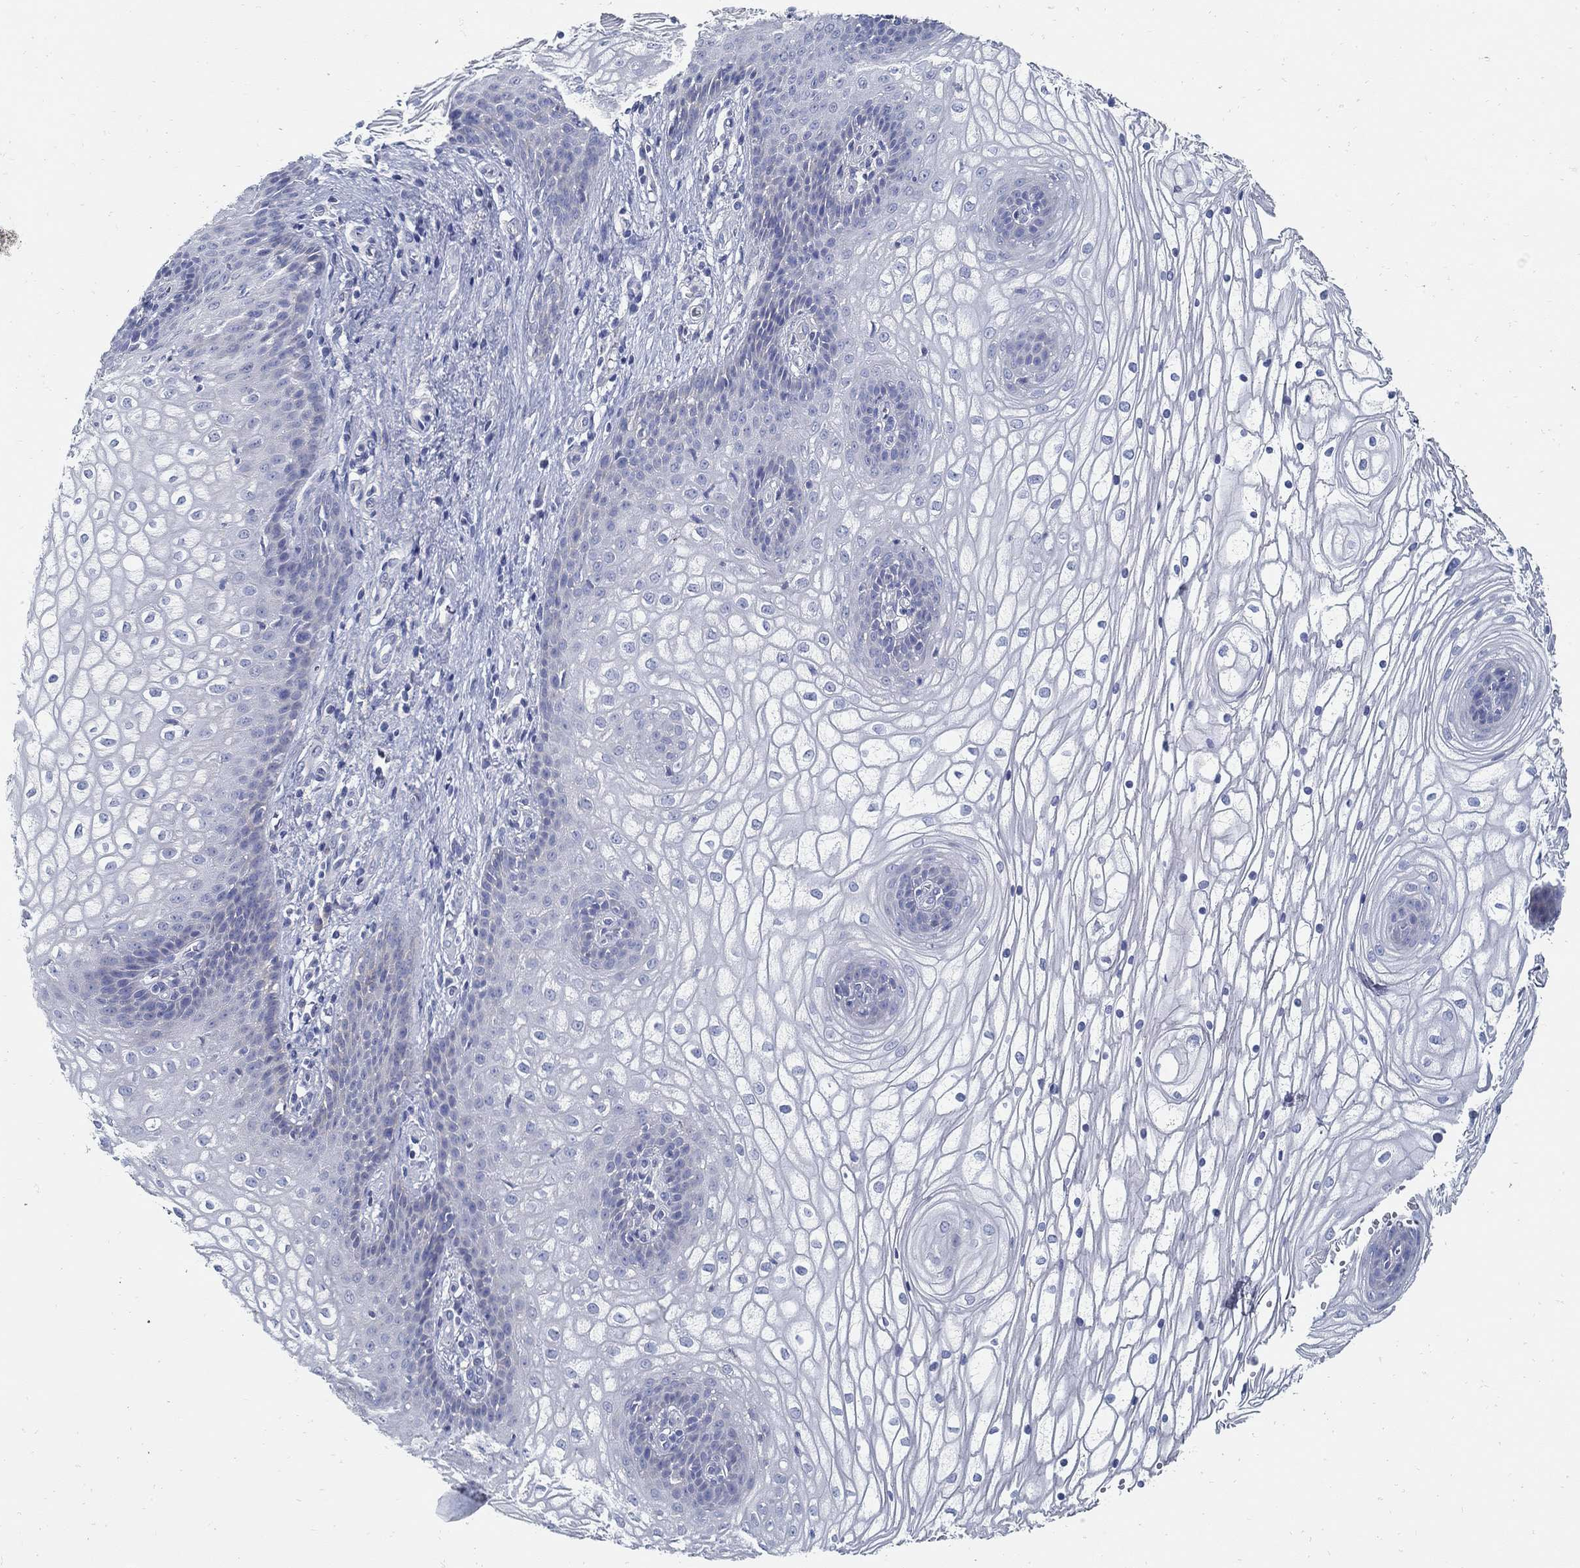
{"staining": {"intensity": "negative", "quantity": "none", "location": "none"}, "tissue": "vagina", "cell_type": "Squamous epithelial cells", "image_type": "normal", "snomed": [{"axis": "morphology", "description": "Normal tissue, NOS"}, {"axis": "topography", "description": "Vagina"}], "caption": "Image shows no significant protein positivity in squamous epithelial cells of unremarkable vagina. (Stains: DAB immunohistochemistry (IHC) with hematoxylin counter stain, Microscopy: brightfield microscopy at high magnification).", "gene": "TGFBI", "patient": {"sex": "female", "age": 34}}